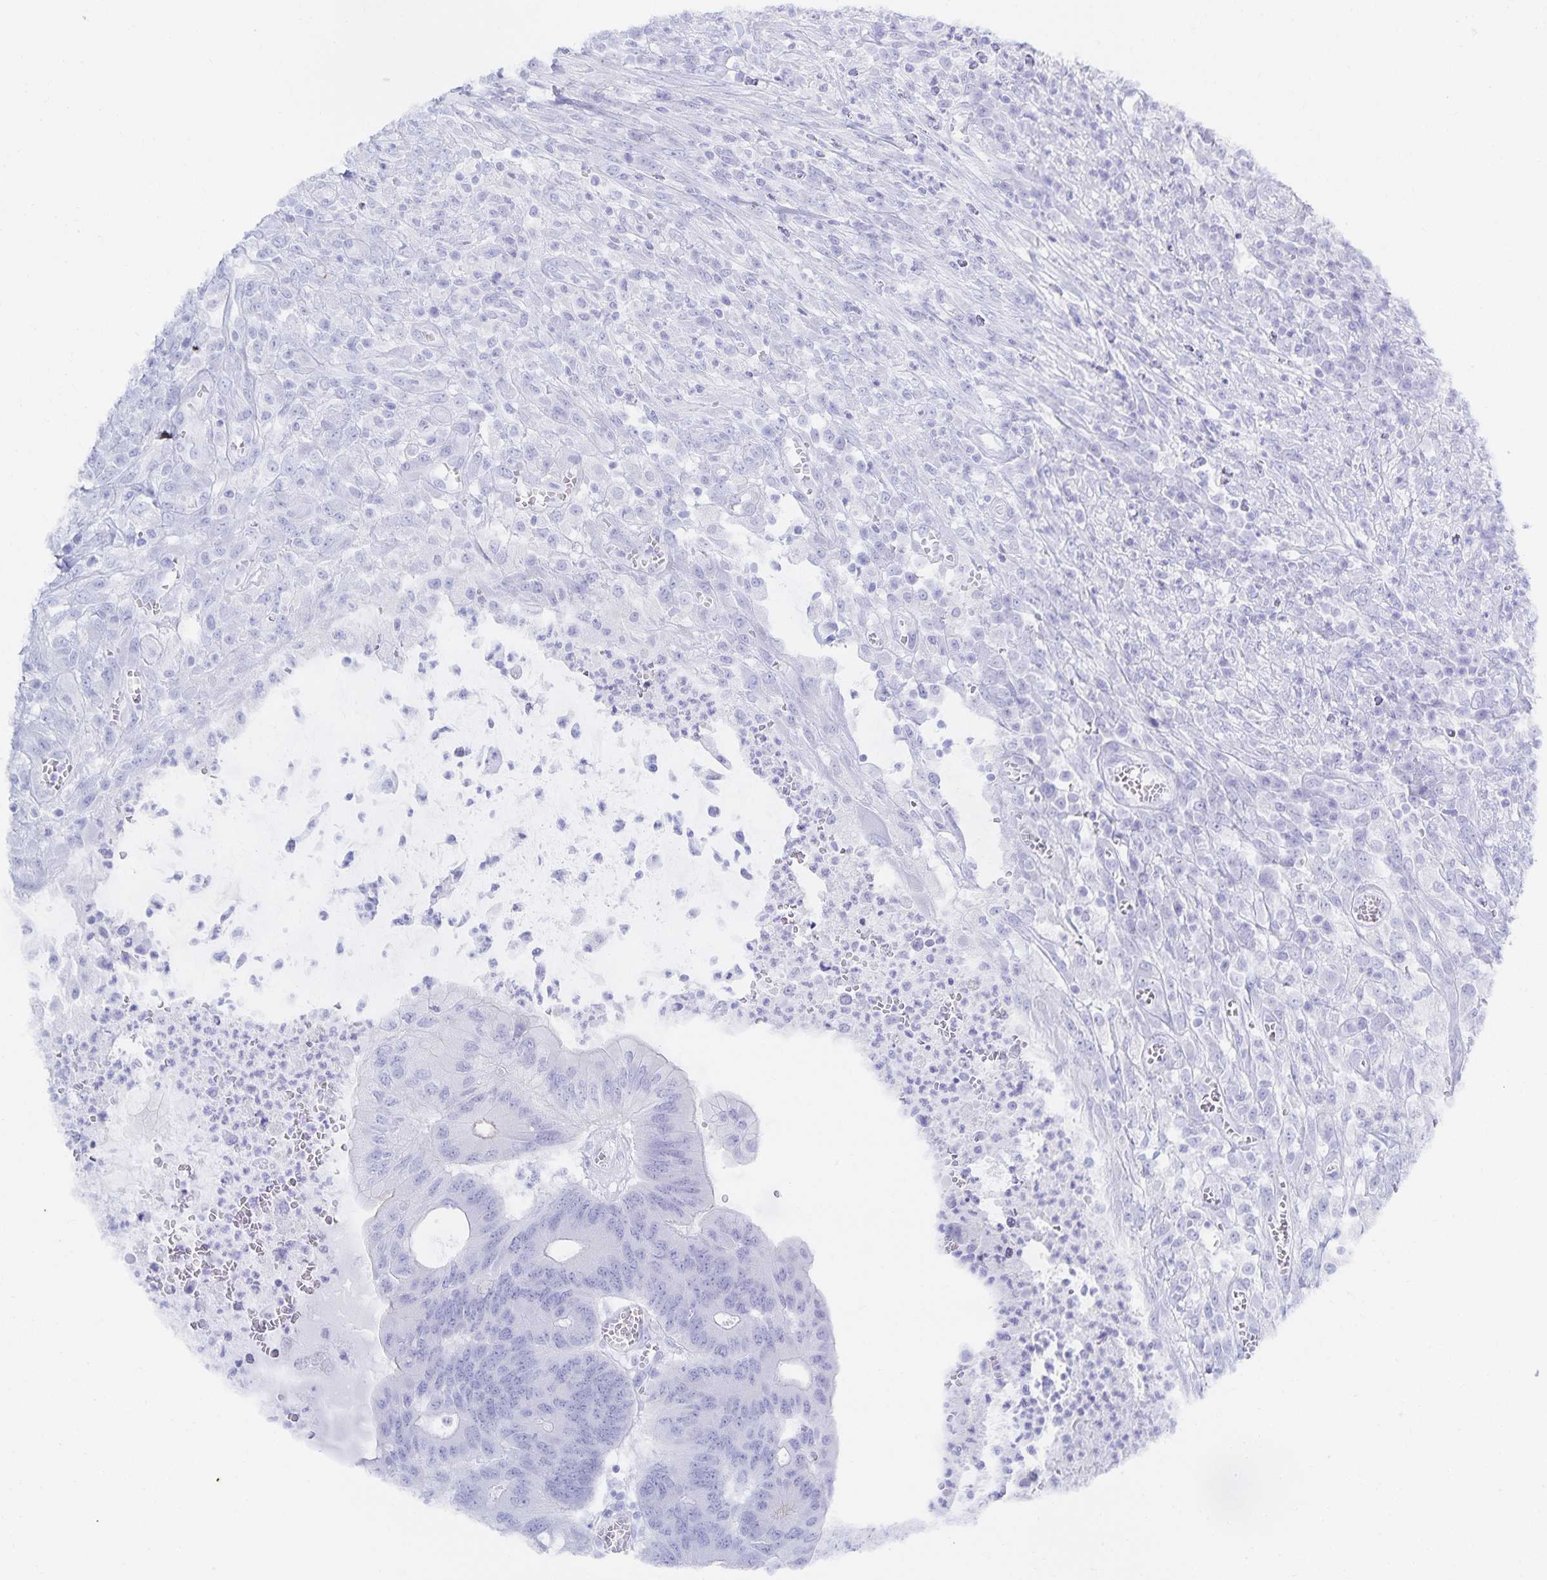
{"staining": {"intensity": "negative", "quantity": "none", "location": "none"}, "tissue": "colorectal cancer", "cell_type": "Tumor cells", "image_type": "cancer", "snomed": [{"axis": "morphology", "description": "Adenocarcinoma, NOS"}, {"axis": "topography", "description": "Colon"}], "caption": "Immunohistochemistry photomicrograph of neoplastic tissue: human colorectal adenocarcinoma stained with DAB (3,3'-diaminobenzidine) demonstrates no significant protein expression in tumor cells.", "gene": "SNTN", "patient": {"sex": "male", "age": 65}}